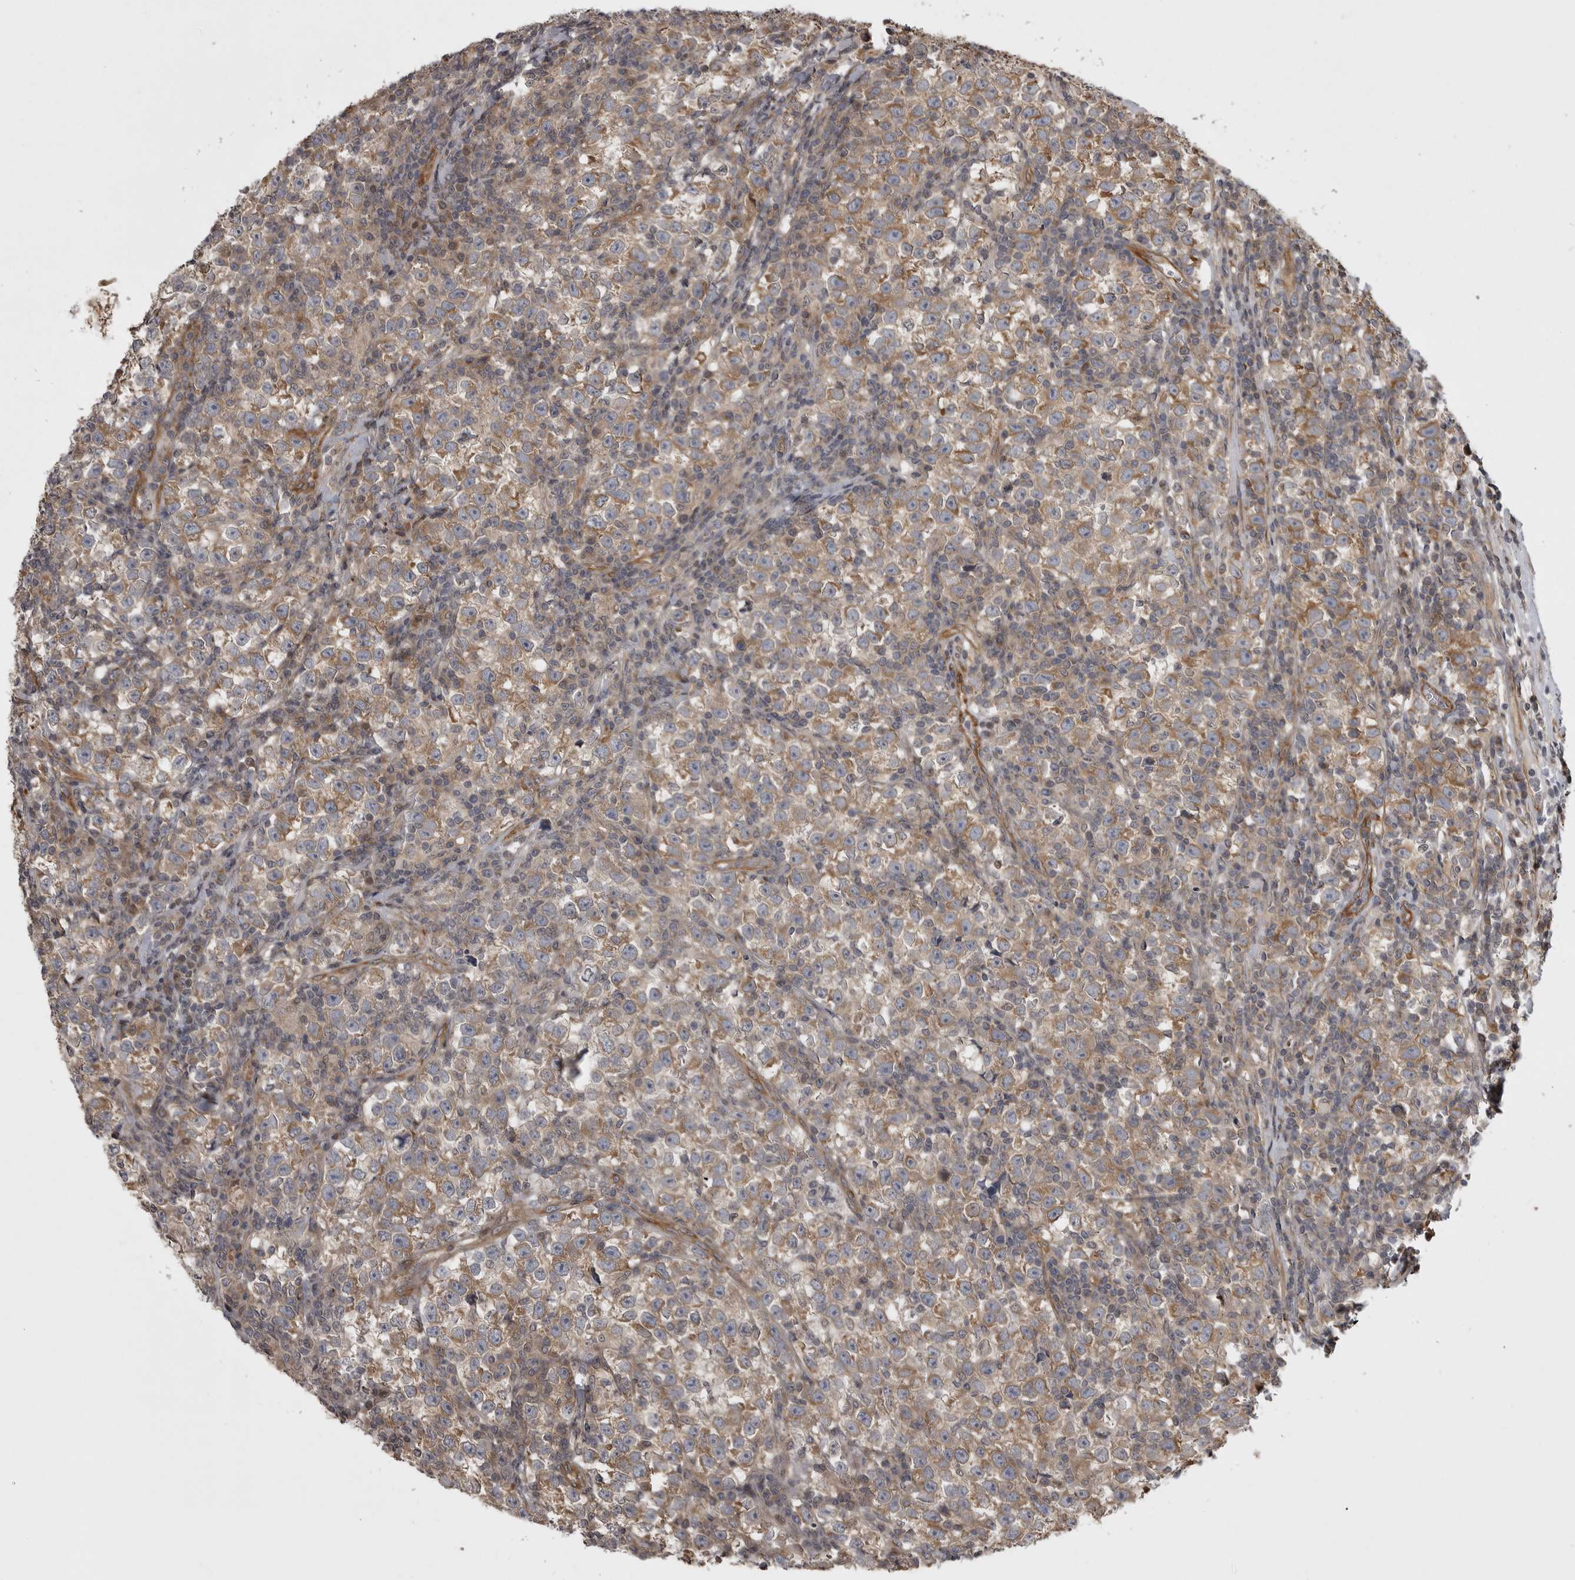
{"staining": {"intensity": "moderate", "quantity": "25%-75%", "location": "cytoplasmic/membranous"}, "tissue": "testis cancer", "cell_type": "Tumor cells", "image_type": "cancer", "snomed": [{"axis": "morphology", "description": "Normal tissue, NOS"}, {"axis": "morphology", "description": "Seminoma, NOS"}, {"axis": "topography", "description": "Testis"}], "caption": "Immunohistochemistry of seminoma (testis) reveals medium levels of moderate cytoplasmic/membranous positivity in about 25%-75% of tumor cells.", "gene": "ZNRF1", "patient": {"sex": "male", "age": 43}}